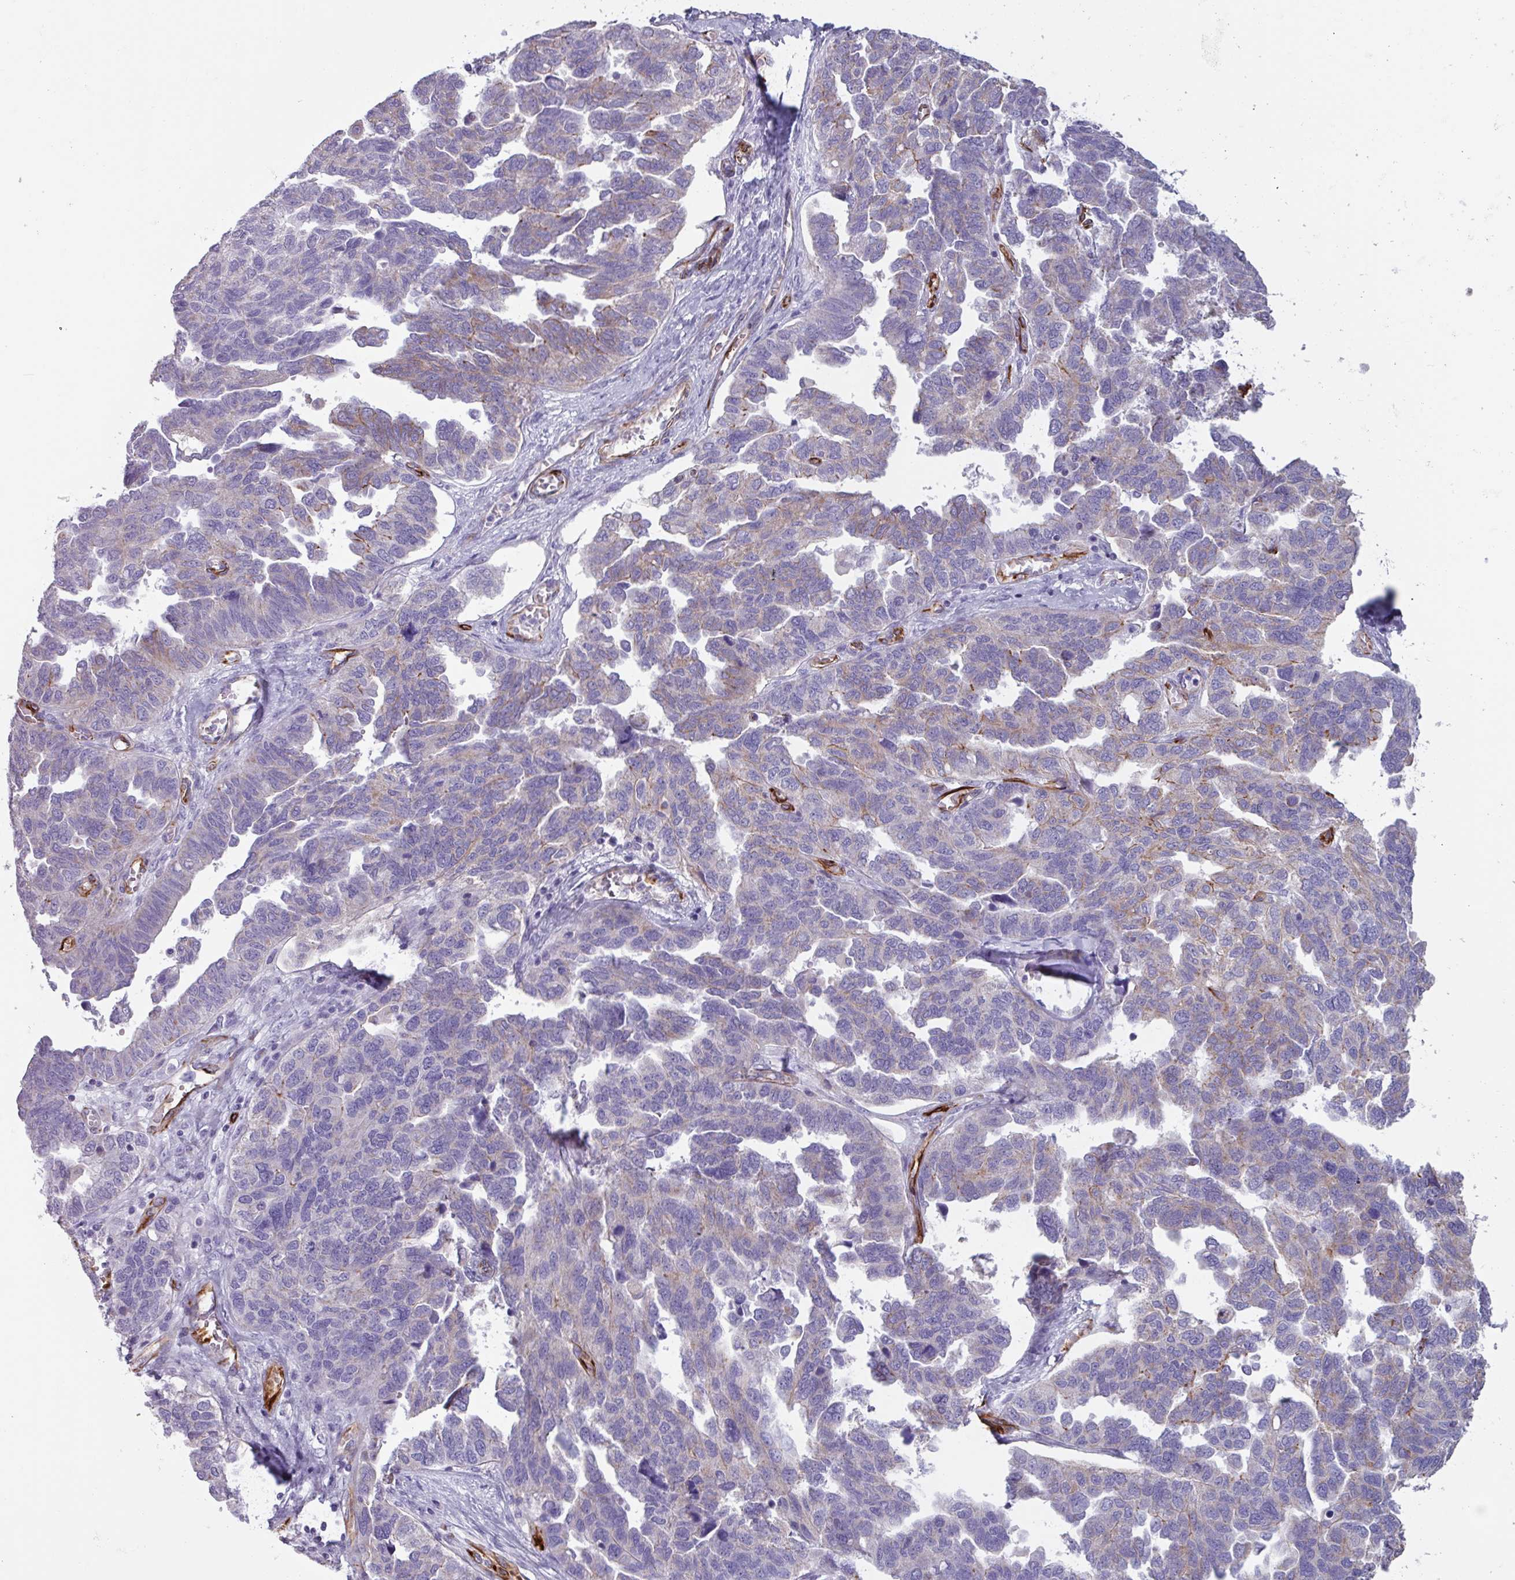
{"staining": {"intensity": "negative", "quantity": "none", "location": "none"}, "tissue": "ovarian cancer", "cell_type": "Tumor cells", "image_type": "cancer", "snomed": [{"axis": "morphology", "description": "Cystadenocarcinoma, serous, NOS"}, {"axis": "topography", "description": "Ovary"}], "caption": "This is an immunohistochemistry (IHC) micrograph of ovarian cancer (serous cystadenocarcinoma). There is no positivity in tumor cells.", "gene": "BTD", "patient": {"sex": "female", "age": 64}}